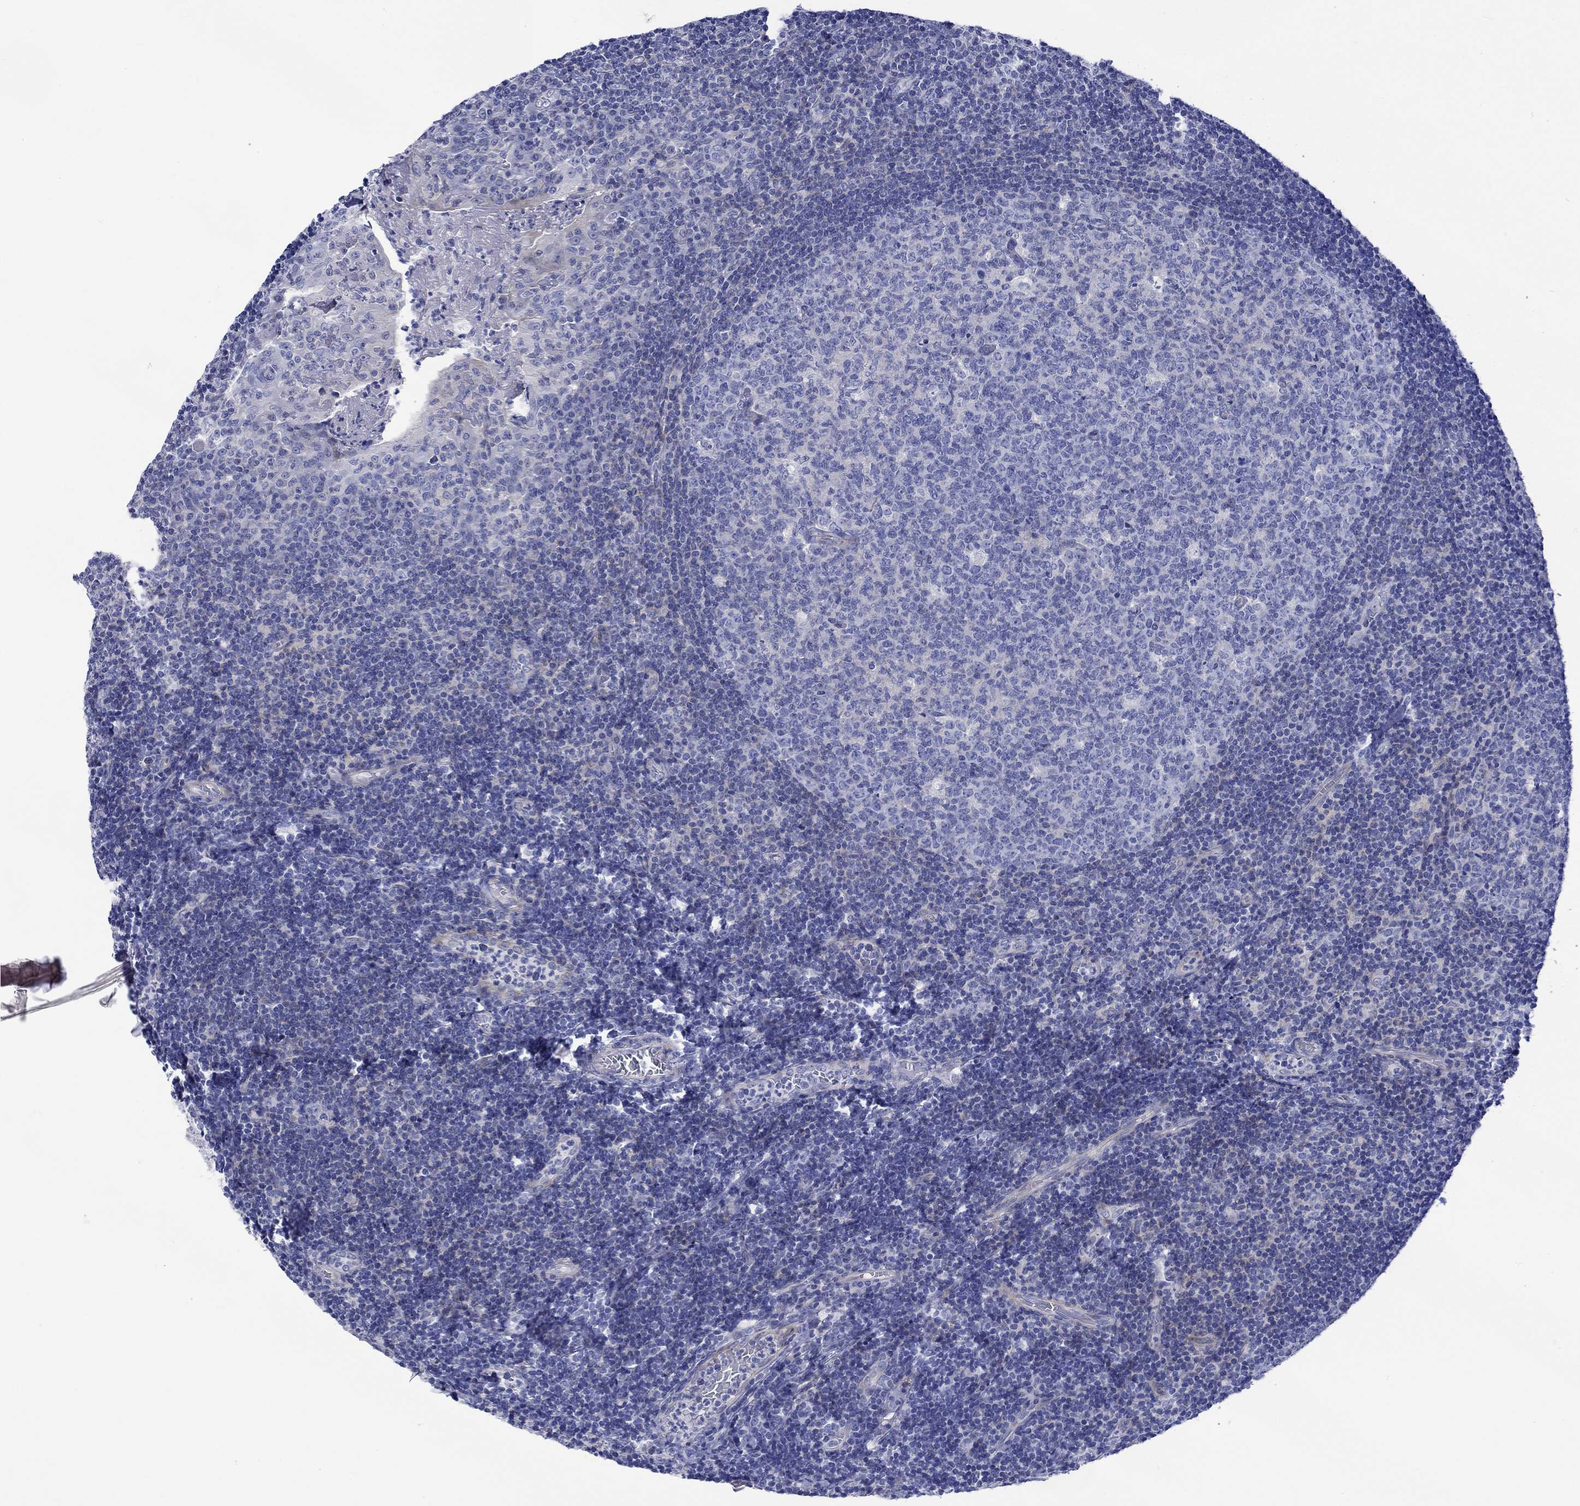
{"staining": {"intensity": "negative", "quantity": "none", "location": "none"}, "tissue": "tonsil", "cell_type": "Germinal center cells", "image_type": "normal", "snomed": [{"axis": "morphology", "description": "Normal tissue, NOS"}, {"axis": "topography", "description": "Tonsil"}], "caption": "Immunohistochemistry (IHC) of normal tonsil demonstrates no positivity in germinal center cells. (Brightfield microscopy of DAB IHC at high magnification).", "gene": "NRIP3", "patient": {"sex": "female", "age": 13}}